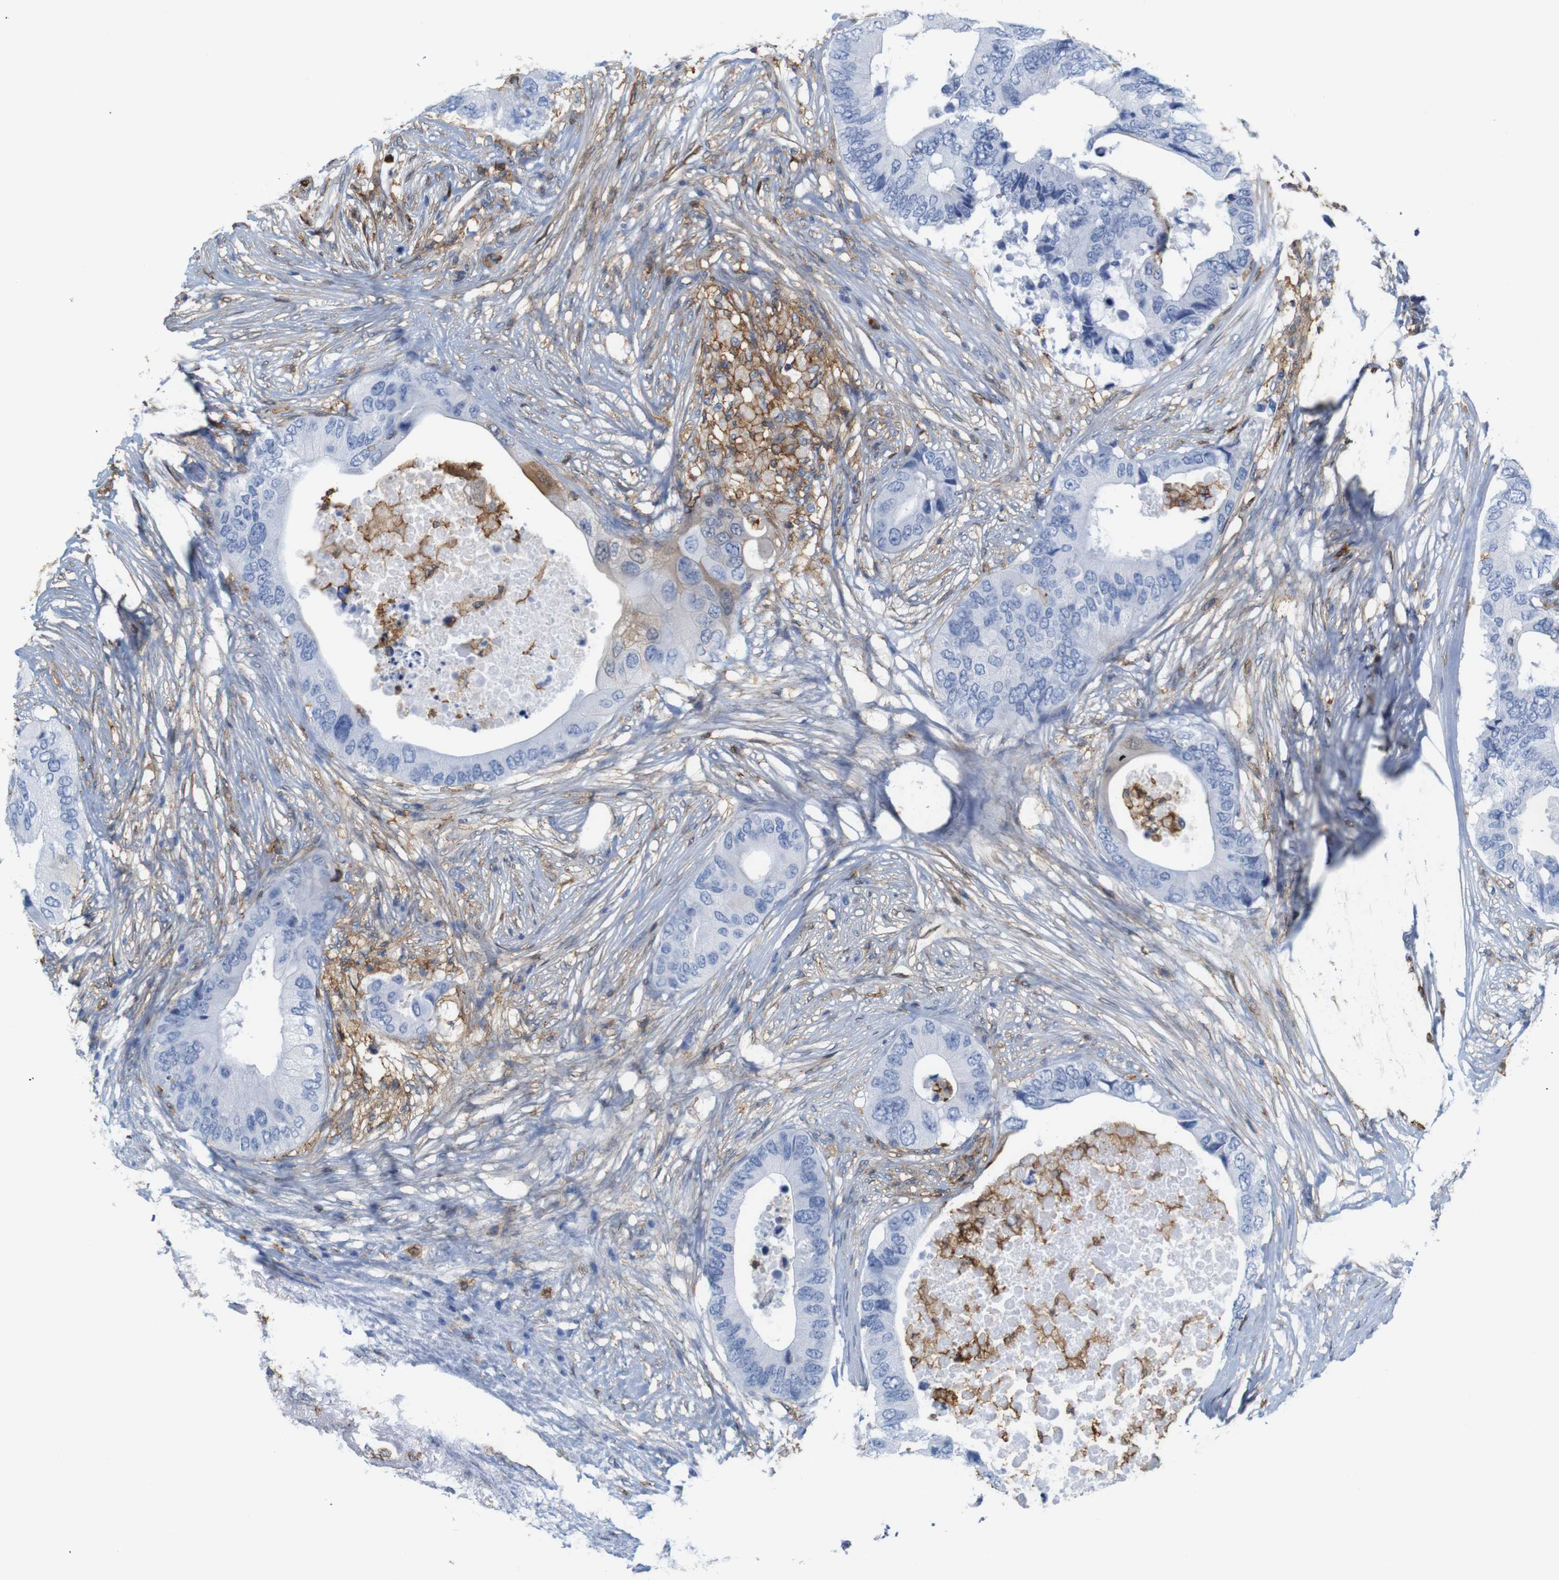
{"staining": {"intensity": "negative", "quantity": "none", "location": "none"}, "tissue": "colorectal cancer", "cell_type": "Tumor cells", "image_type": "cancer", "snomed": [{"axis": "morphology", "description": "Adenocarcinoma, NOS"}, {"axis": "topography", "description": "Colon"}], "caption": "This is an IHC image of human colorectal cancer. There is no staining in tumor cells.", "gene": "ANXA1", "patient": {"sex": "male", "age": 71}}